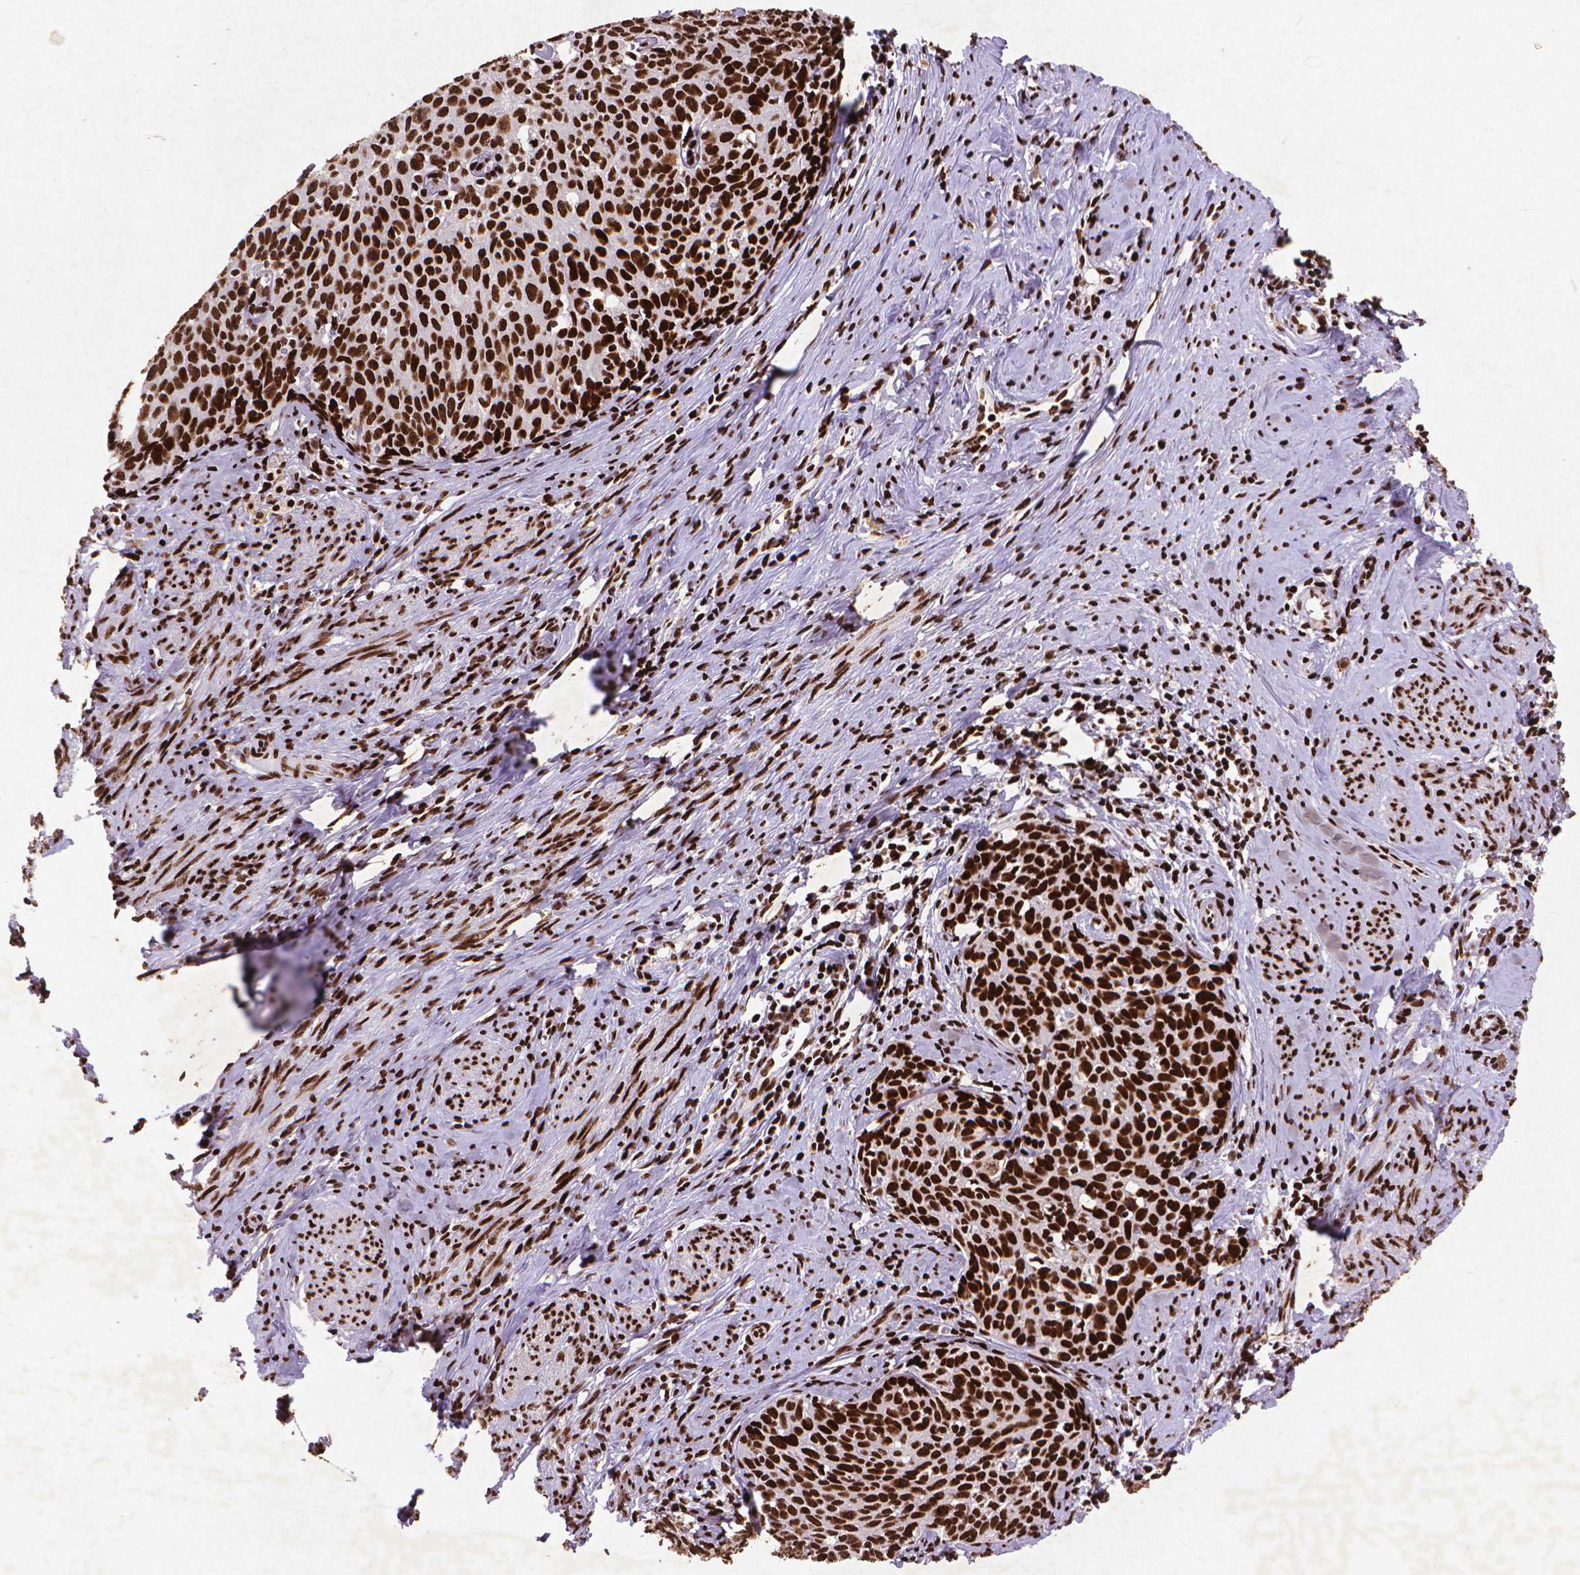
{"staining": {"intensity": "strong", "quantity": ">75%", "location": "nuclear"}, "tissue": "cervical cancer", "cell_type": "Tumor cells", "image_type": "cancer", "snomed": [{"axis": "morphology", "description": "Squamous cell carcinoma, NOS"}, {"axis": "topography", "description": "Cervix"}], "caption": "Squamous cell carcinoma (cervical) stained with immunohistochemistry (IHC) exhibits strong nuclear expression in approximately >75% of tumor cells. (IHC, brightfield microscopy, high magnification).", "gene": "CITED2", "patient": {"sex": "female", "age": 62}}